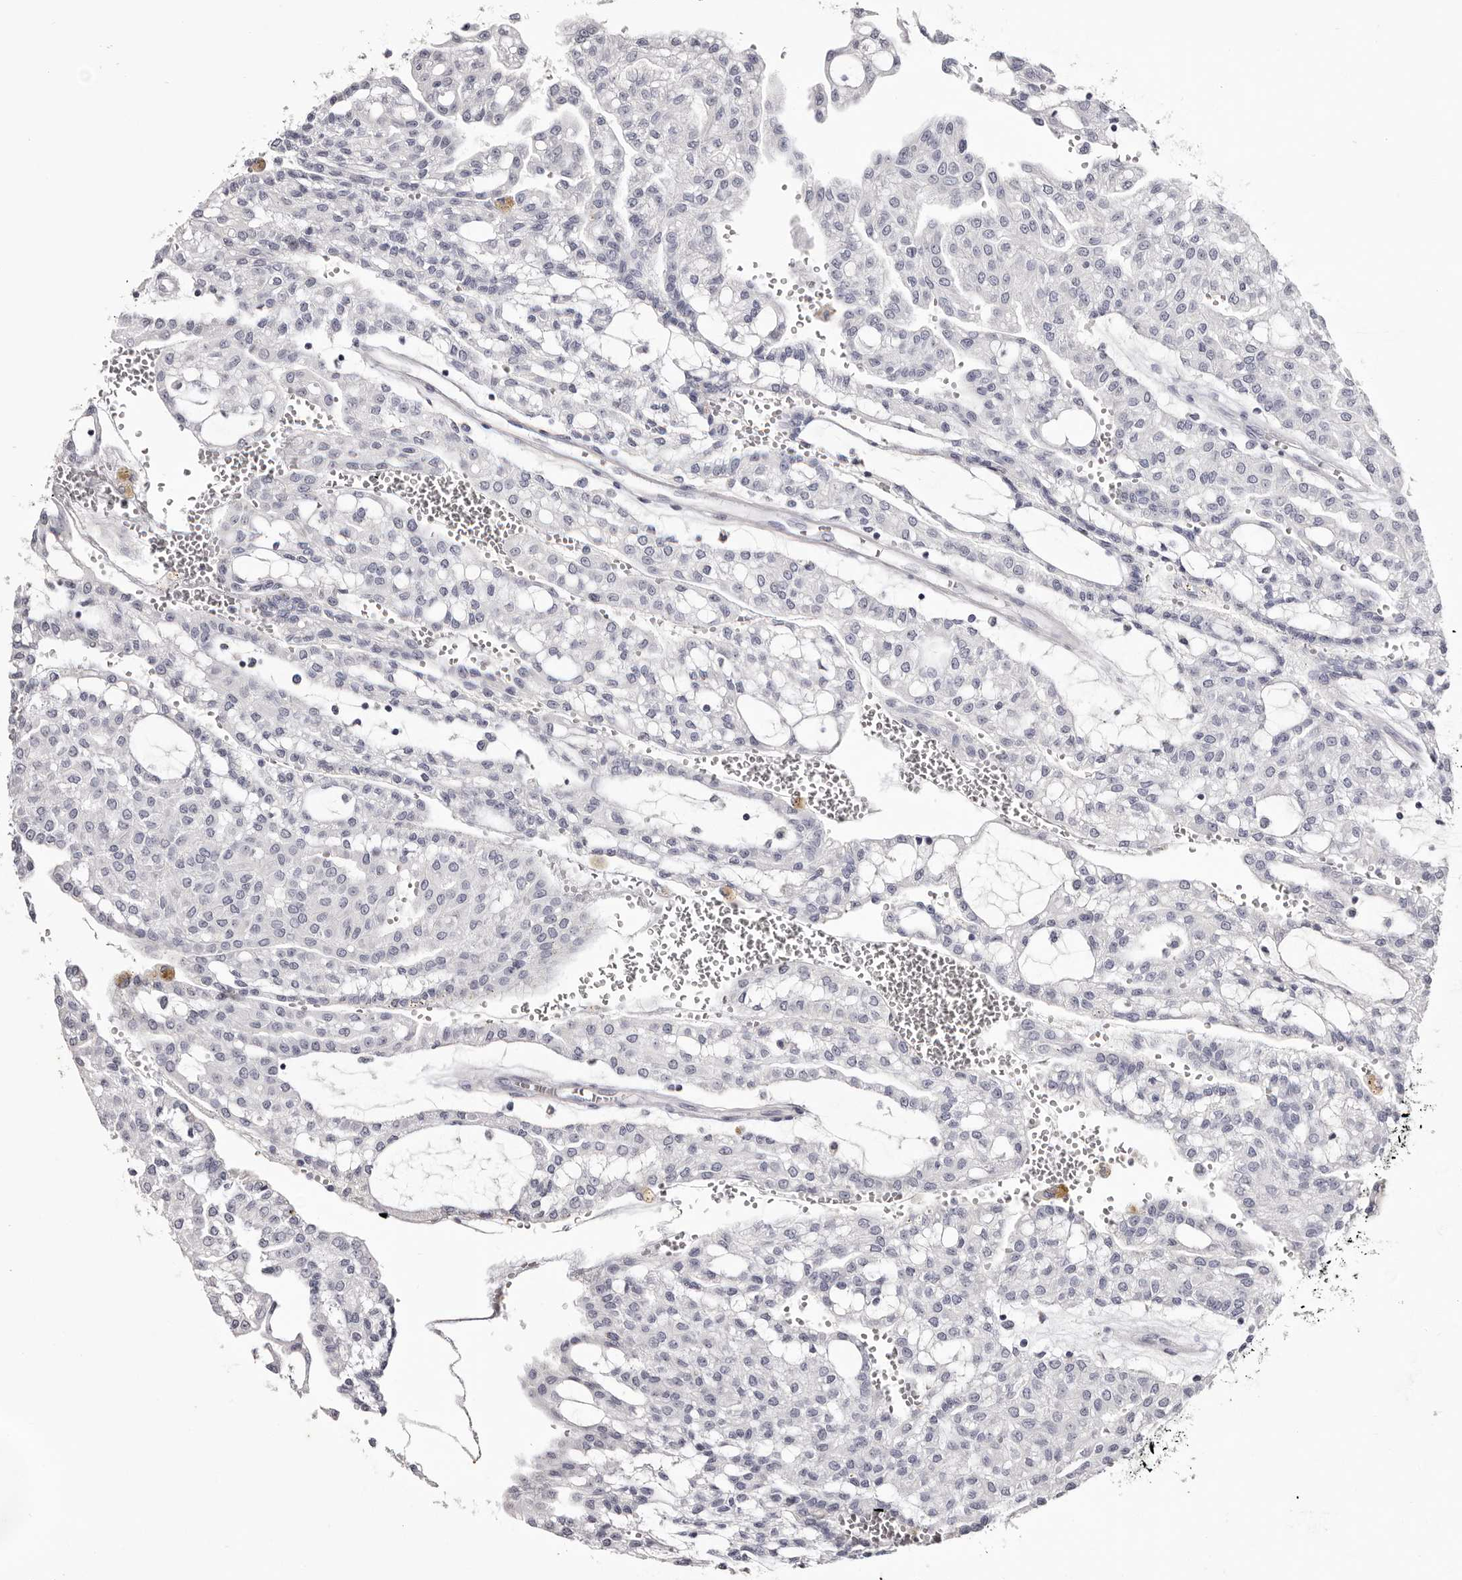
{"staining": {"intensity": "negative", "quantity": "none", "location": "none"}, "tissue": "renal cancer", "cell_type": "Tumor cells", "image_type": "cancer", "snomed": [{"axis": "morphology", "description": "Adenocarcinoma, NOS"}, {"axis": "topography", "description": "Kidney"}], "caption": "The immunohistochemistry histopathology image has no significant expression in tumor cells of adenocarcinoma (renal) tissue.", "gene": "CA6", "patient": {"sex": "male", "age": 63}}